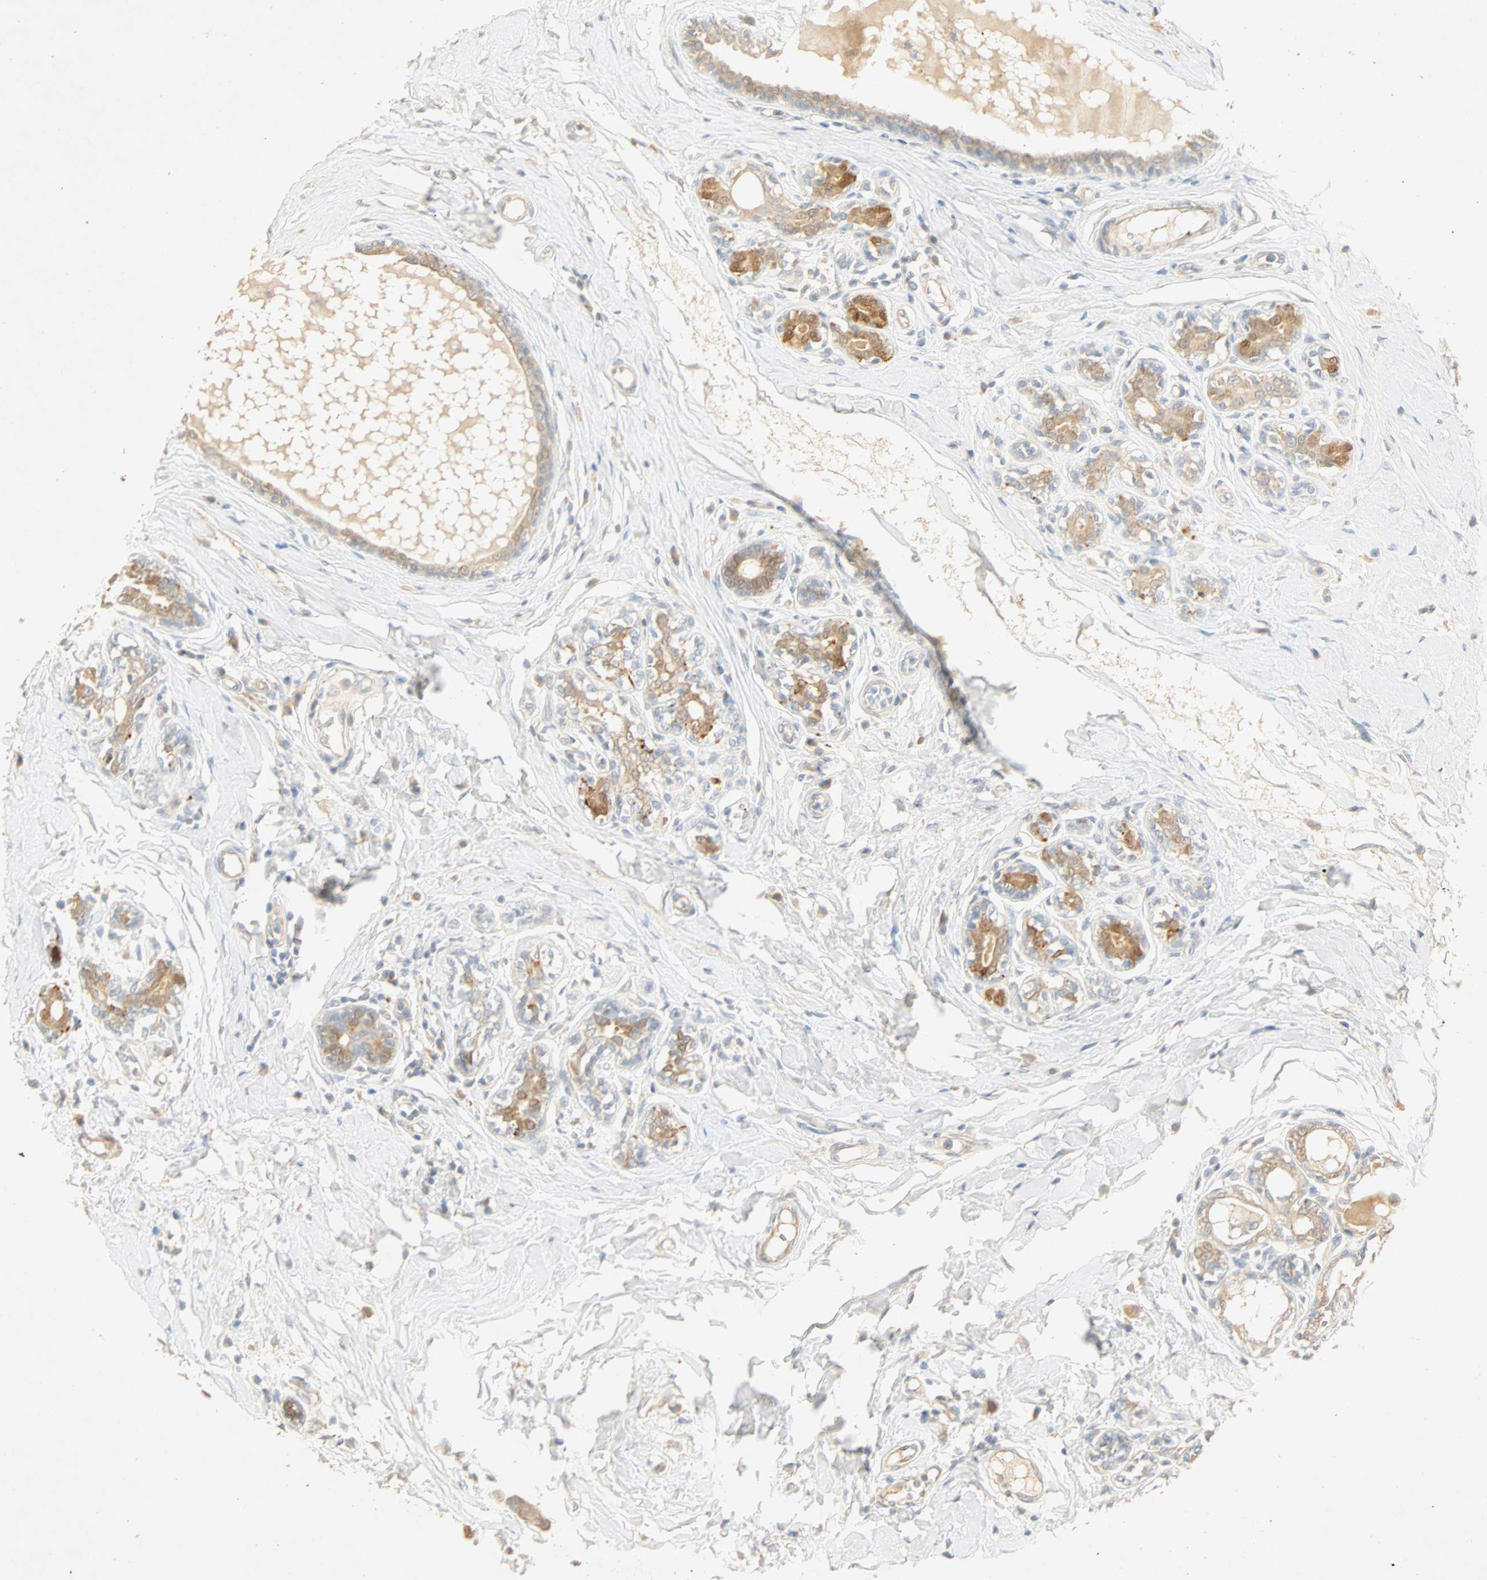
{"staining": {"intensity": "moderate", "quantity": ">75%", "location": "cytoplasmic/membranous"}, "tissue": "breast cancer", "cell_type": "Tumor cells", "image_type": "cancer", "snomed": [{"axis": "morphology", "description": "Normal tissue, NOS"}, {"axis": "morphology", "description": "Duct carcinoma"}, {"axis": "topography", "description": "Breast"}], "caption": "This is a micrograph of immunohistochemistry (IHC) staining of breast intraductal carcinoma, which shows moderate staining in the cytoplasmic/membranous of tumor cells.", "gene": "SELENBP1", "patient": {"sex": "female", "age": 40}}